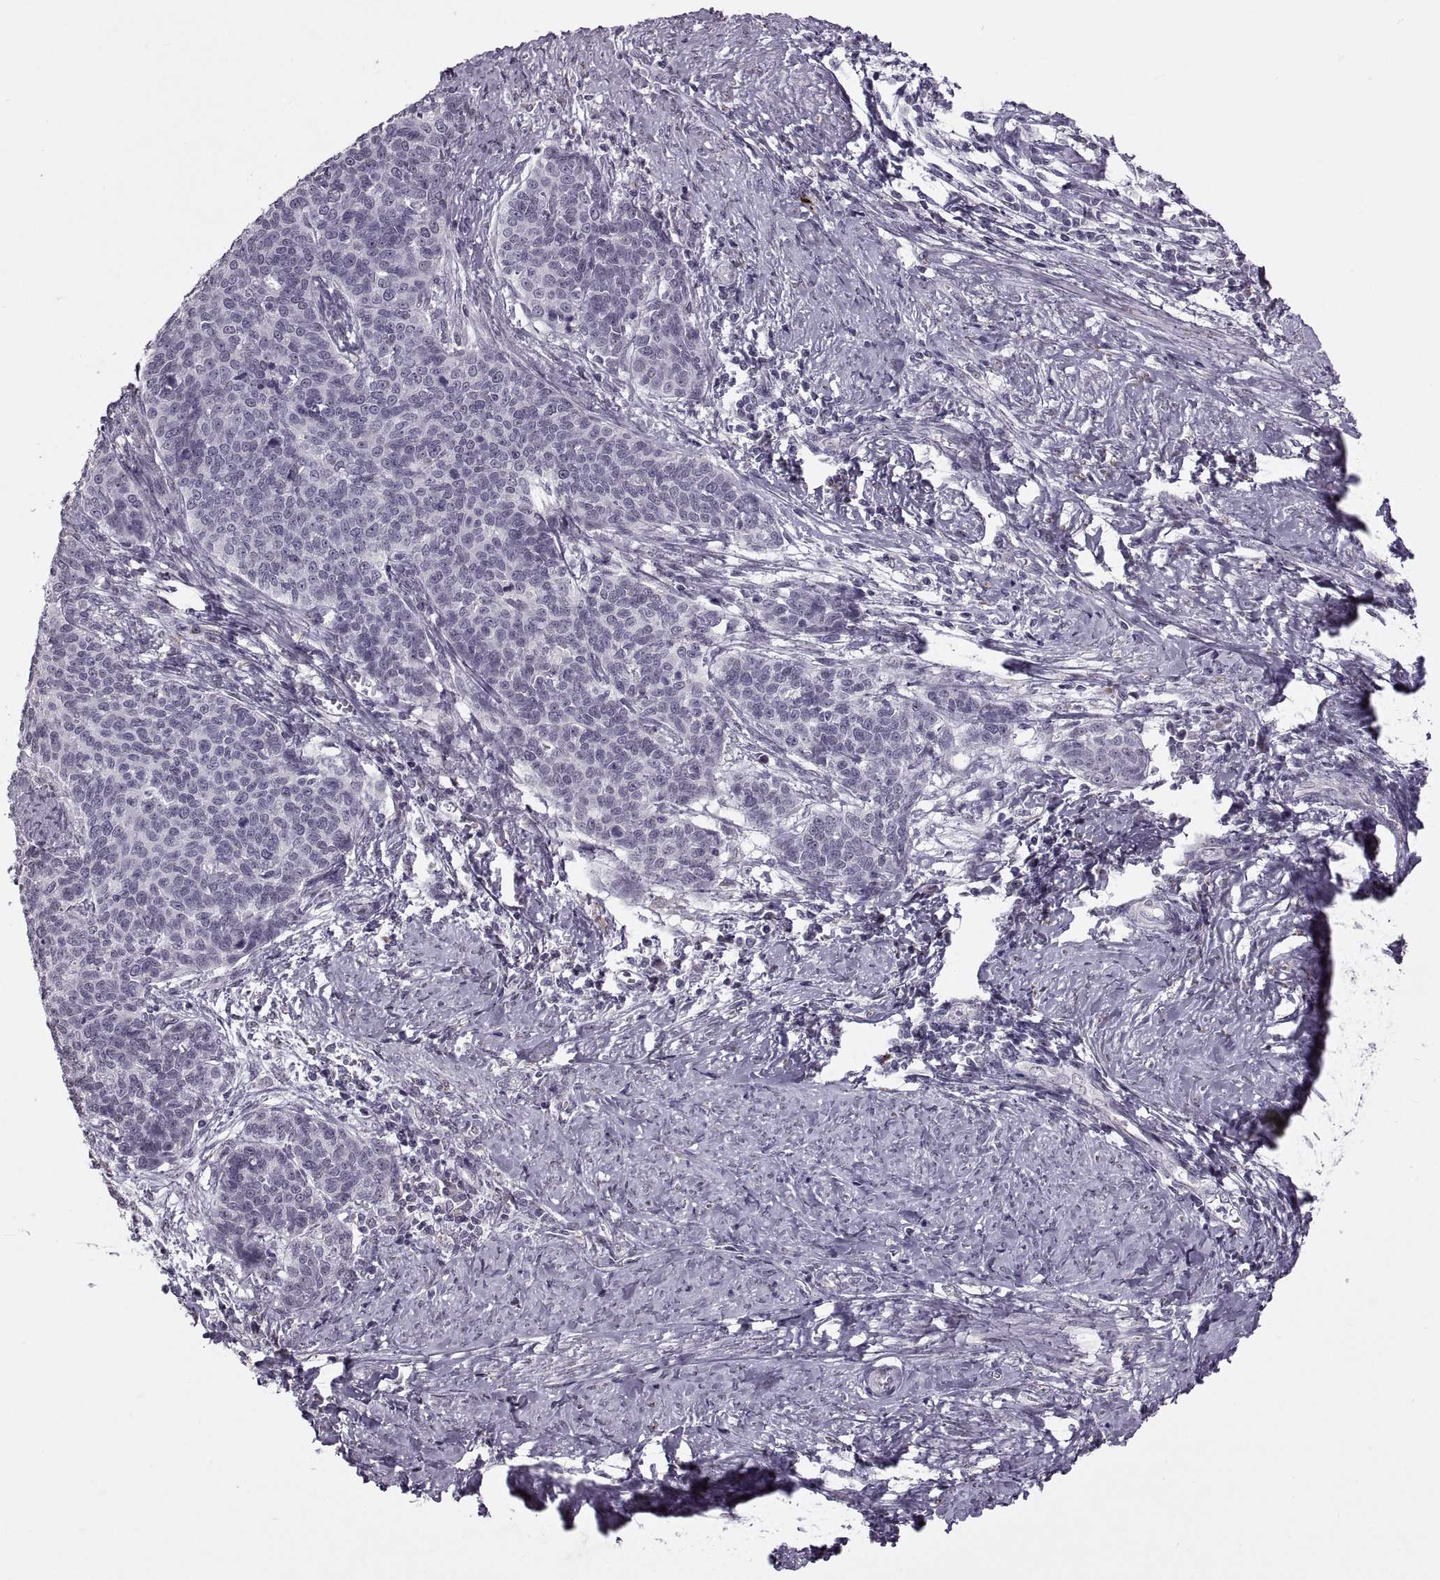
{"staining": {"intensity": "negative", "quantity": "none", "location": "none"}, "tissue": "cervical cancer", "cell_type": "Tumor cells", "image_type": "cancer", "snomed": [{"axis": "morphology", "description": "Squamous cell carcinoma, NOS"}, {"axis": "topography", "description": "Cervix"}], "caption": "Histopathology image shows no protein staining in tumor cells of cervical cancer tissue.", "gene": "PRSS37", "patient": {"sex": "female", "age": 39}}